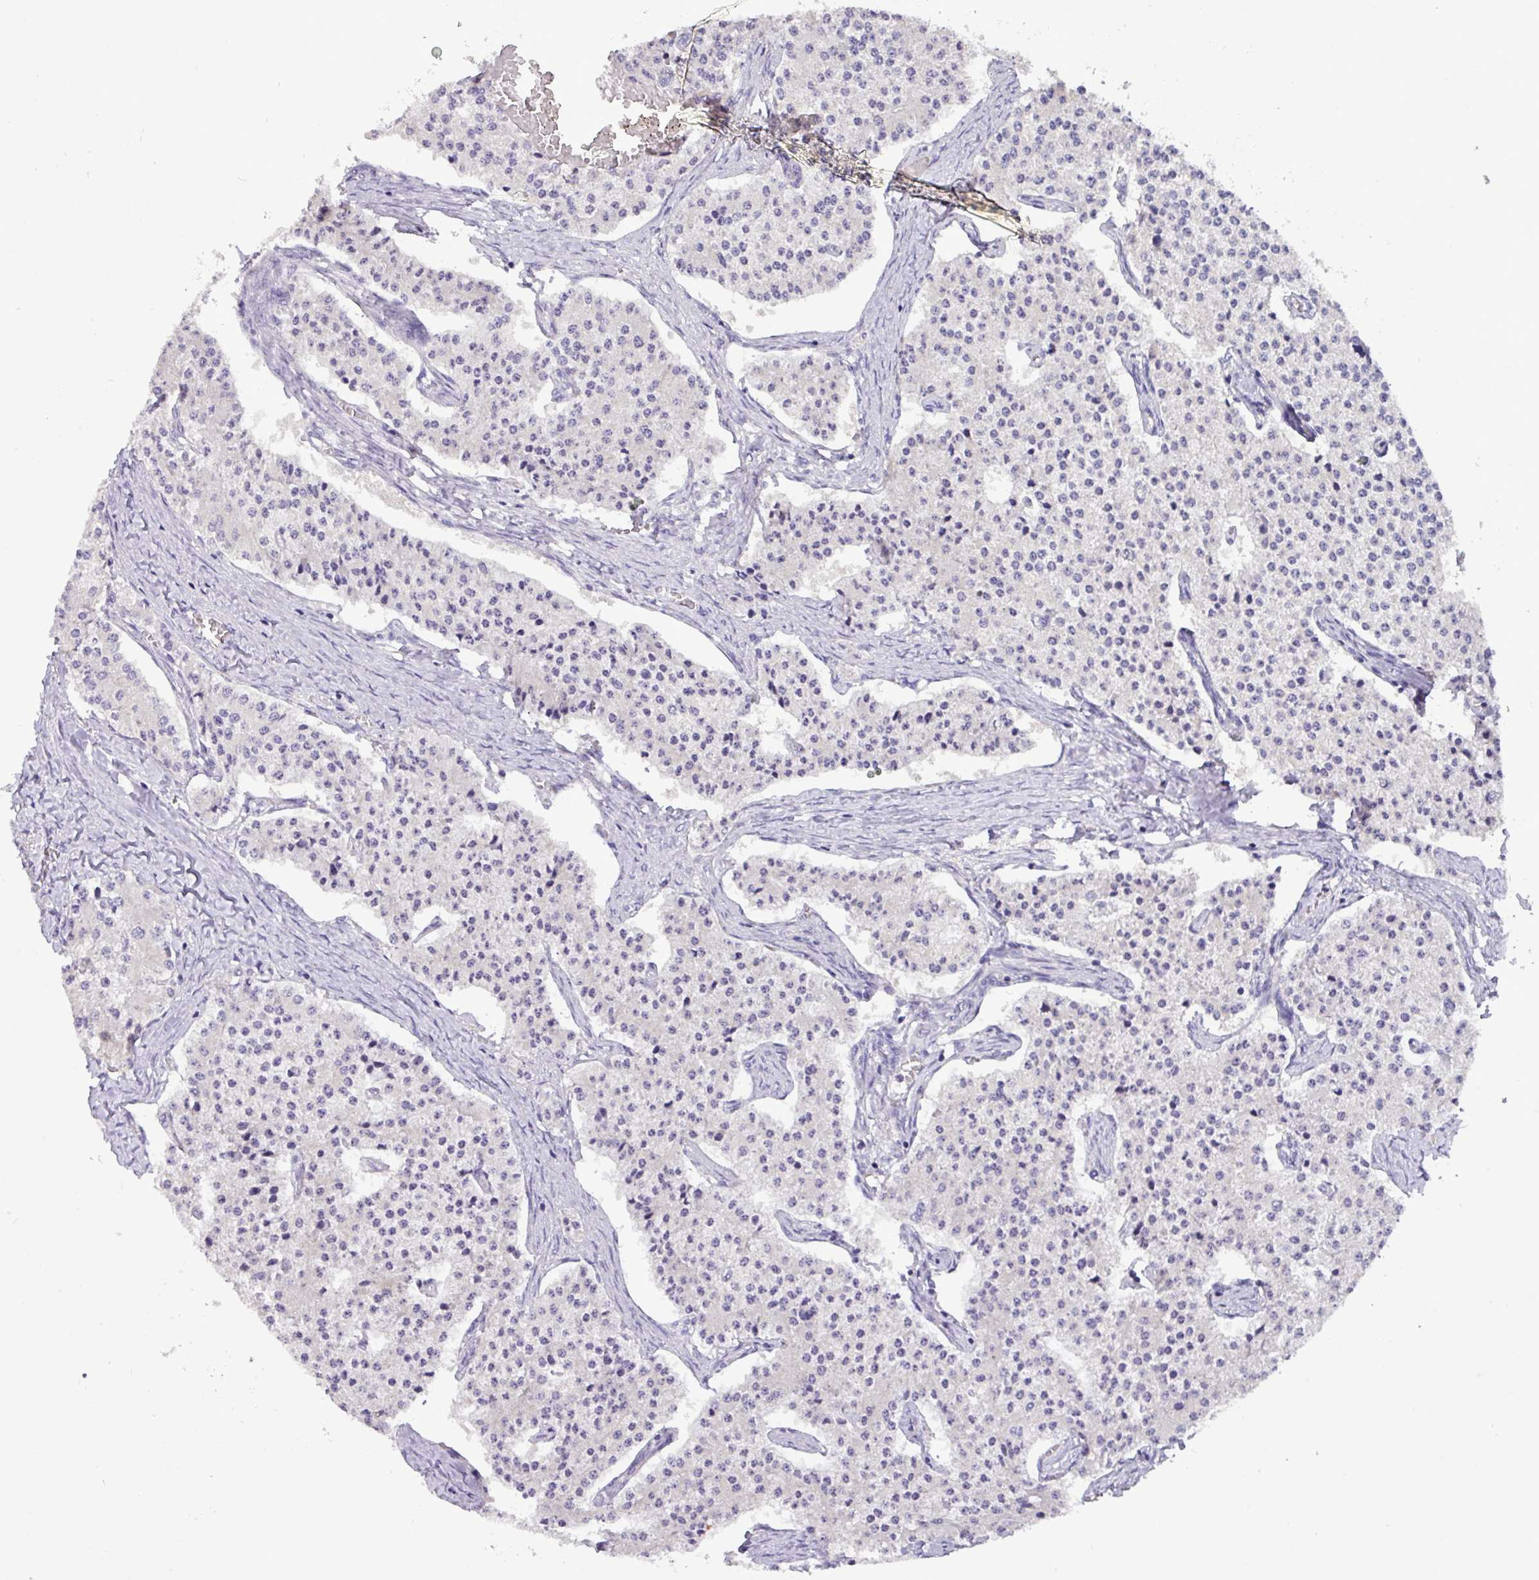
{"staining": {"intensity": "negative", "quantity": "none", "location": "none"}, "tissue": "carcinoid", "cell_type": "Tumor cells", "image_type": "cancer", "snomed": [{"axis": "morphology", "description": "Carcinoid, malignant, NOS"}, {"axis": "topography", "description": "Colon"}], "caption": "This is a histopathology image of immunohistochemistry (IHC) staining of carcinoid, which shows no positivity in tumor cells. Nuclei are stained in blue.", "gene": "PAX8", "patient": {"sex": "female", "age": 52}}